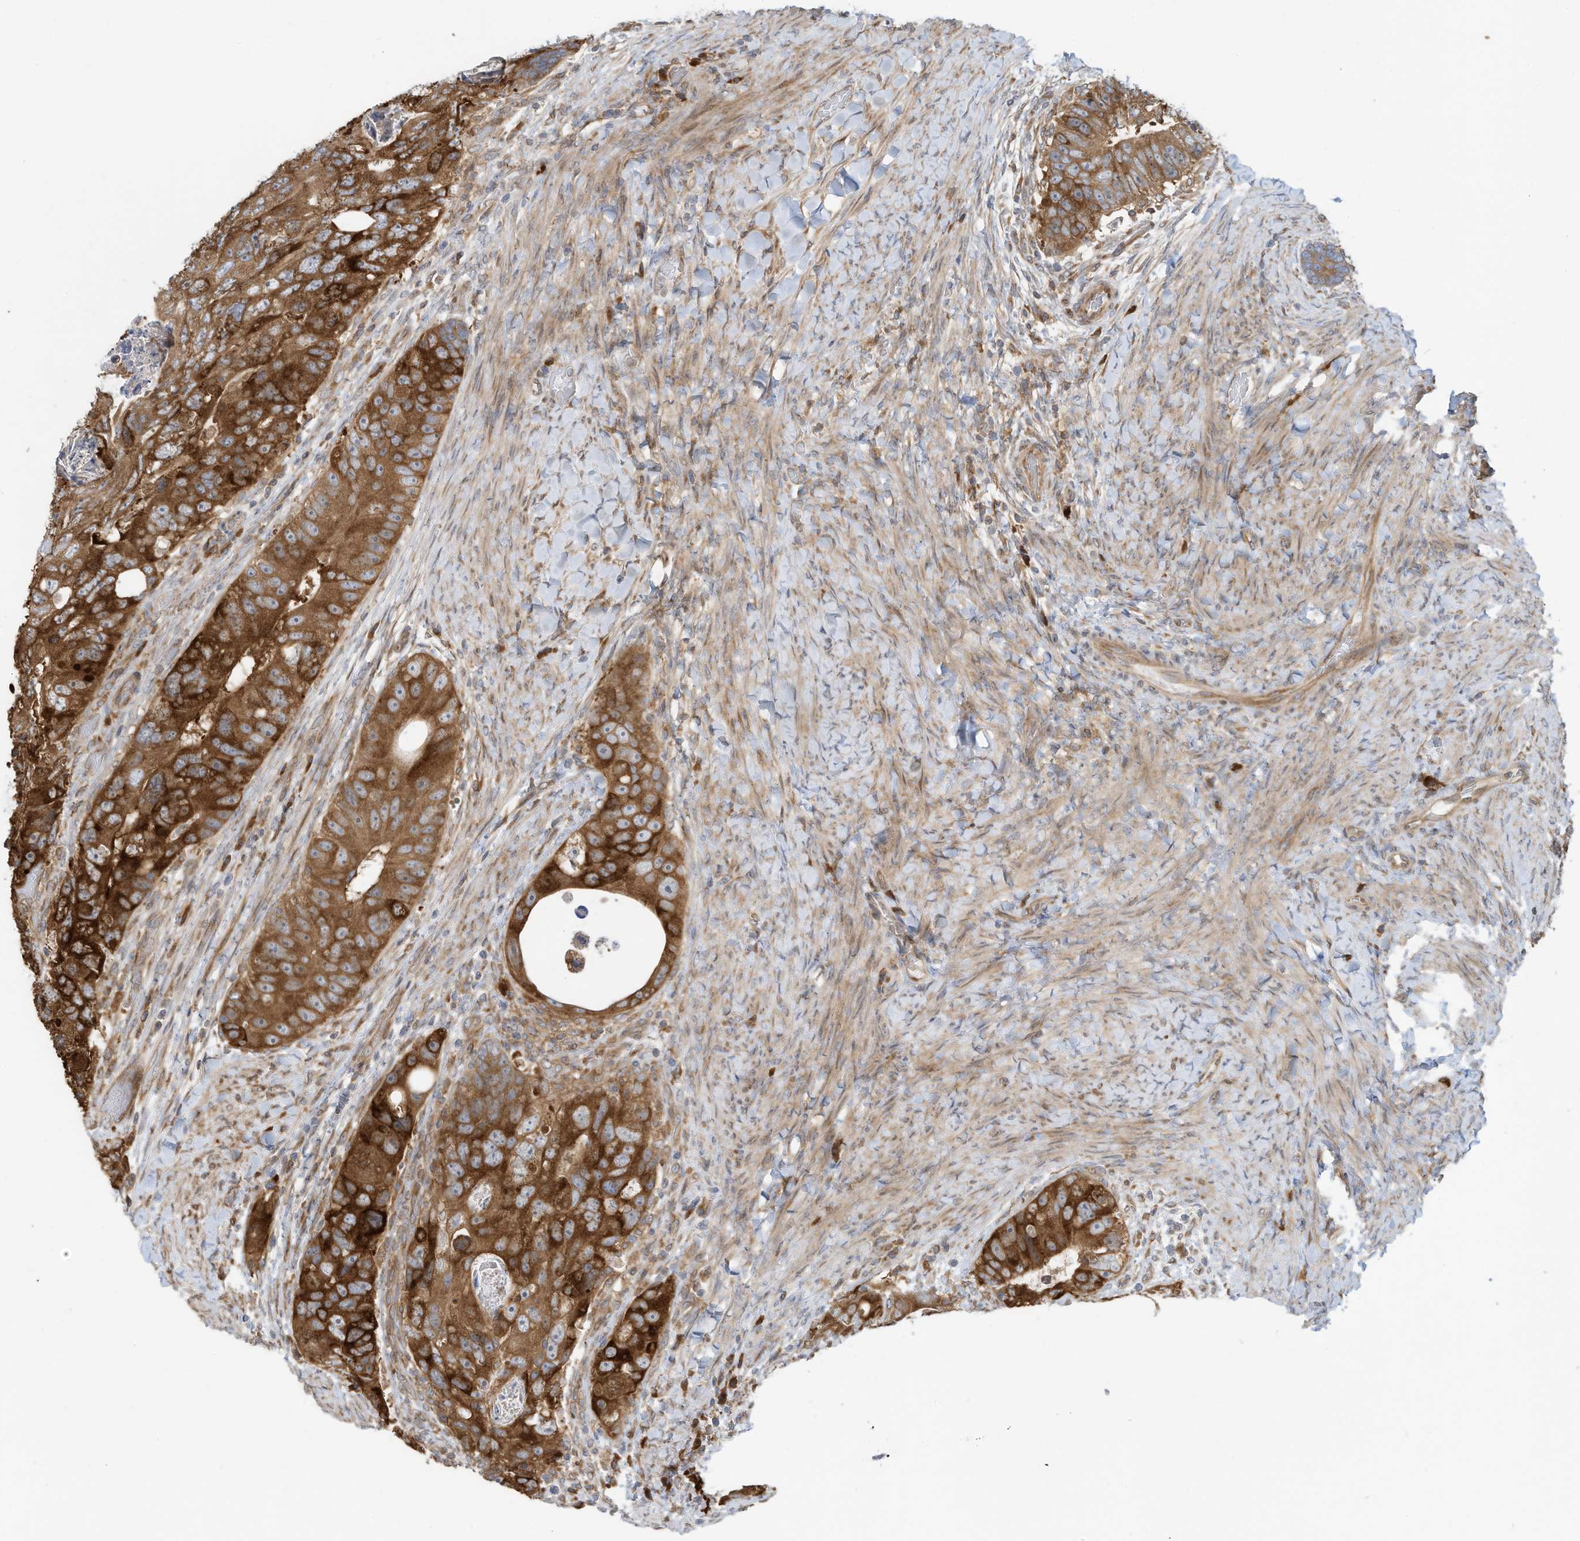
{"staining": {"intensity": "strong", "quantity": ">75%", "location": "cytoplasmic/membranous"}, "tissue": "colorectal cancer", "cell_type": "Tumor cells", "image_type": "cancer", "snomed": [{"axis": "morphology", "description": "Adenocarcinoma, NOS"}, {"axis": "topography", "description": "Rectum"}], "caption": "Immunohistochemistry of colorectal cancer (adenocarcinoma) demonstrates high levels of strong cytoplasmic/membranous expression in approximately >75% of tumor cells. (Stains: DAB in brown, nuclei in blue, Microscopy: brightfield microscopy at high magnification).", "gene": "USE1", "patient": {"sex": "male", "age": 59}}